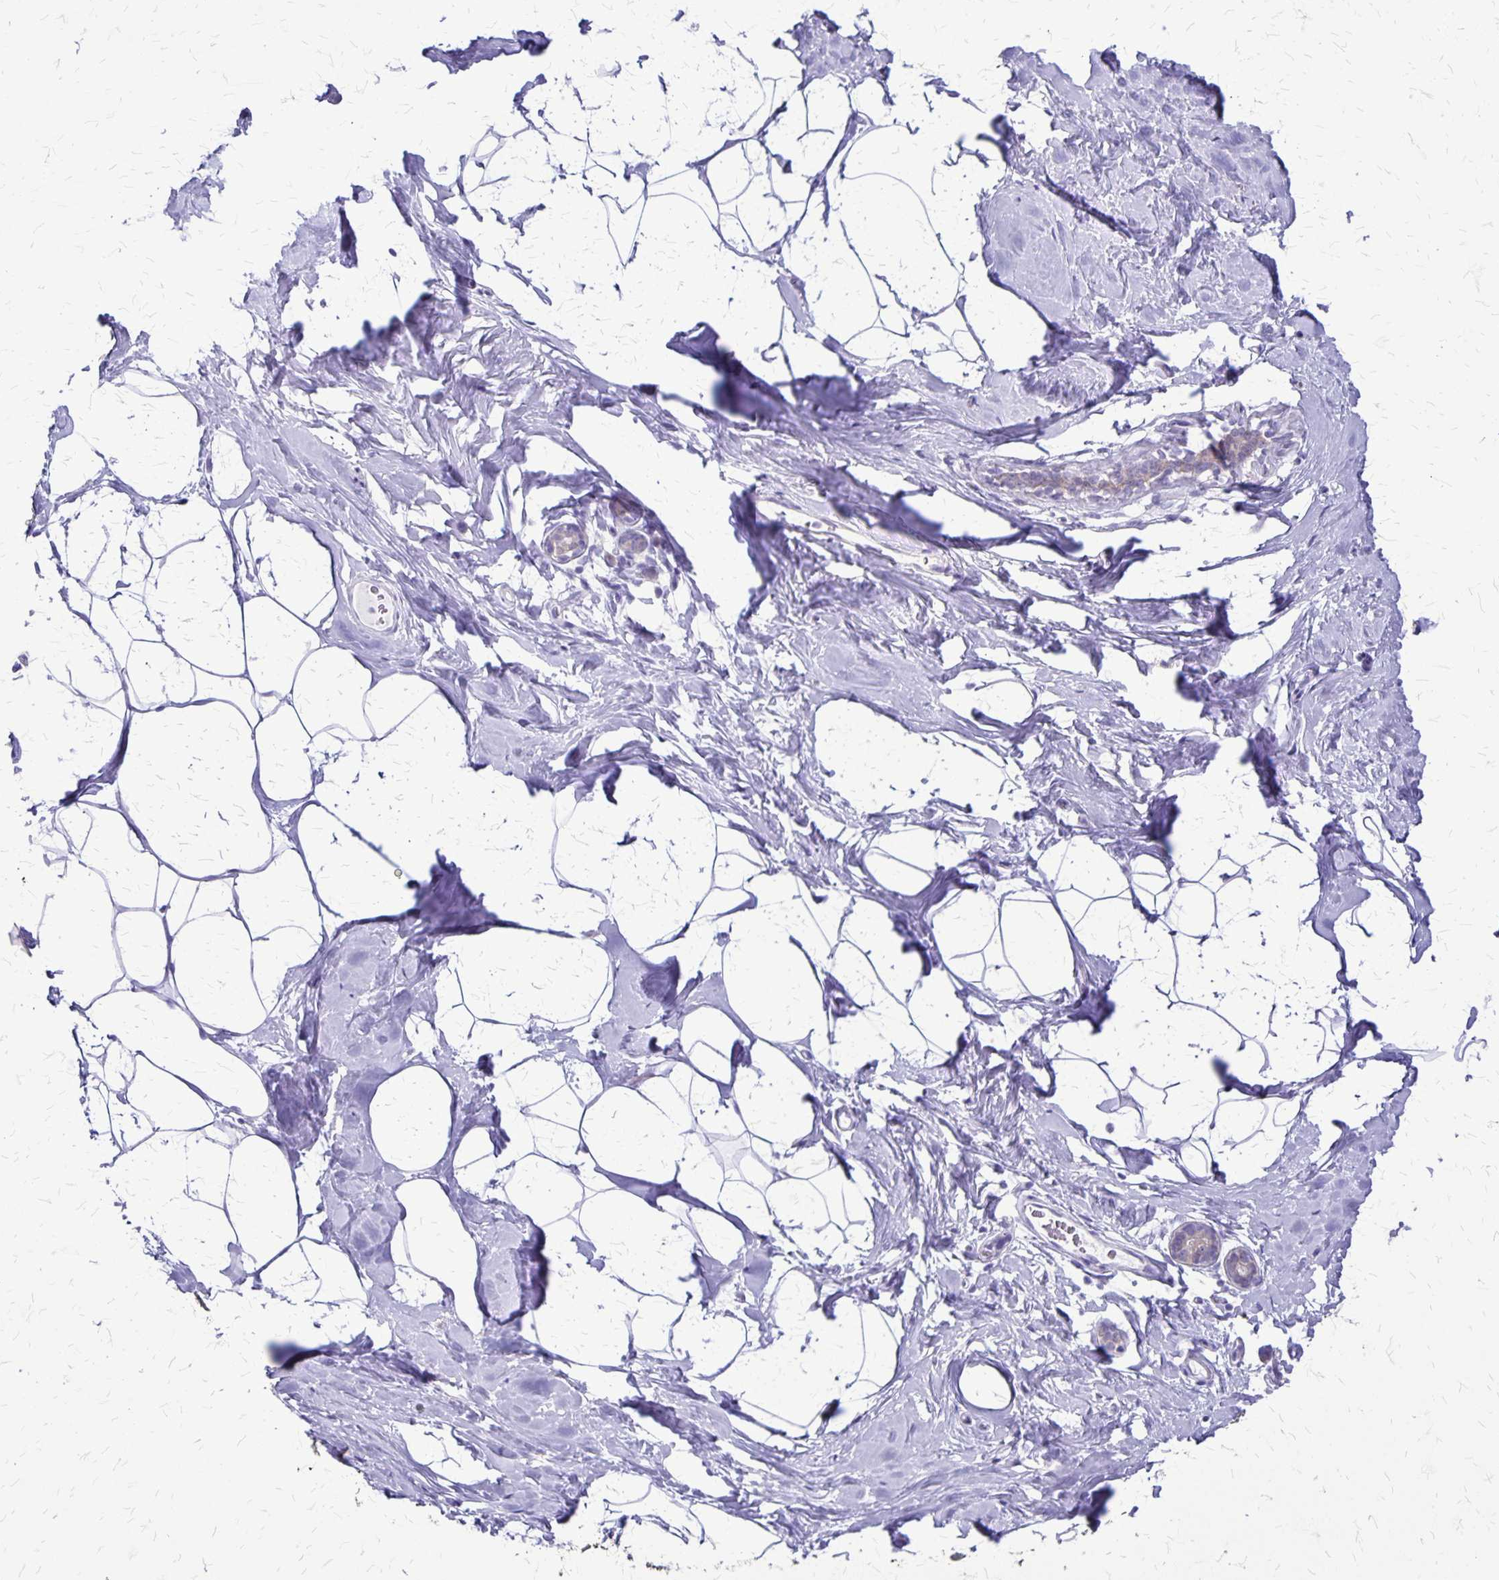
{"staining": {"intensity": "negative", "quantity": "none", "location": "none"}, "tissue": "breast", "cell_type": "Adipocytes", "image_type": "normal", "snomed": [{"axis": "morphology", "description": "Normal tissue, NOS"}, {"axis": "topography", "description": "Breast"}], "caption": "Immunohistochemistry (IHC) micrograph of normal human breast stained for a protein (brown), which displays no staining in adipocytes. Brightfield microscopy of immunohistochemistry (IHC) stained with DAB (brown) and hematoxylin (blue), captured at high magnification.", "gene": "PLXNB3", "patient": {"sex": "female", "age": 32}}